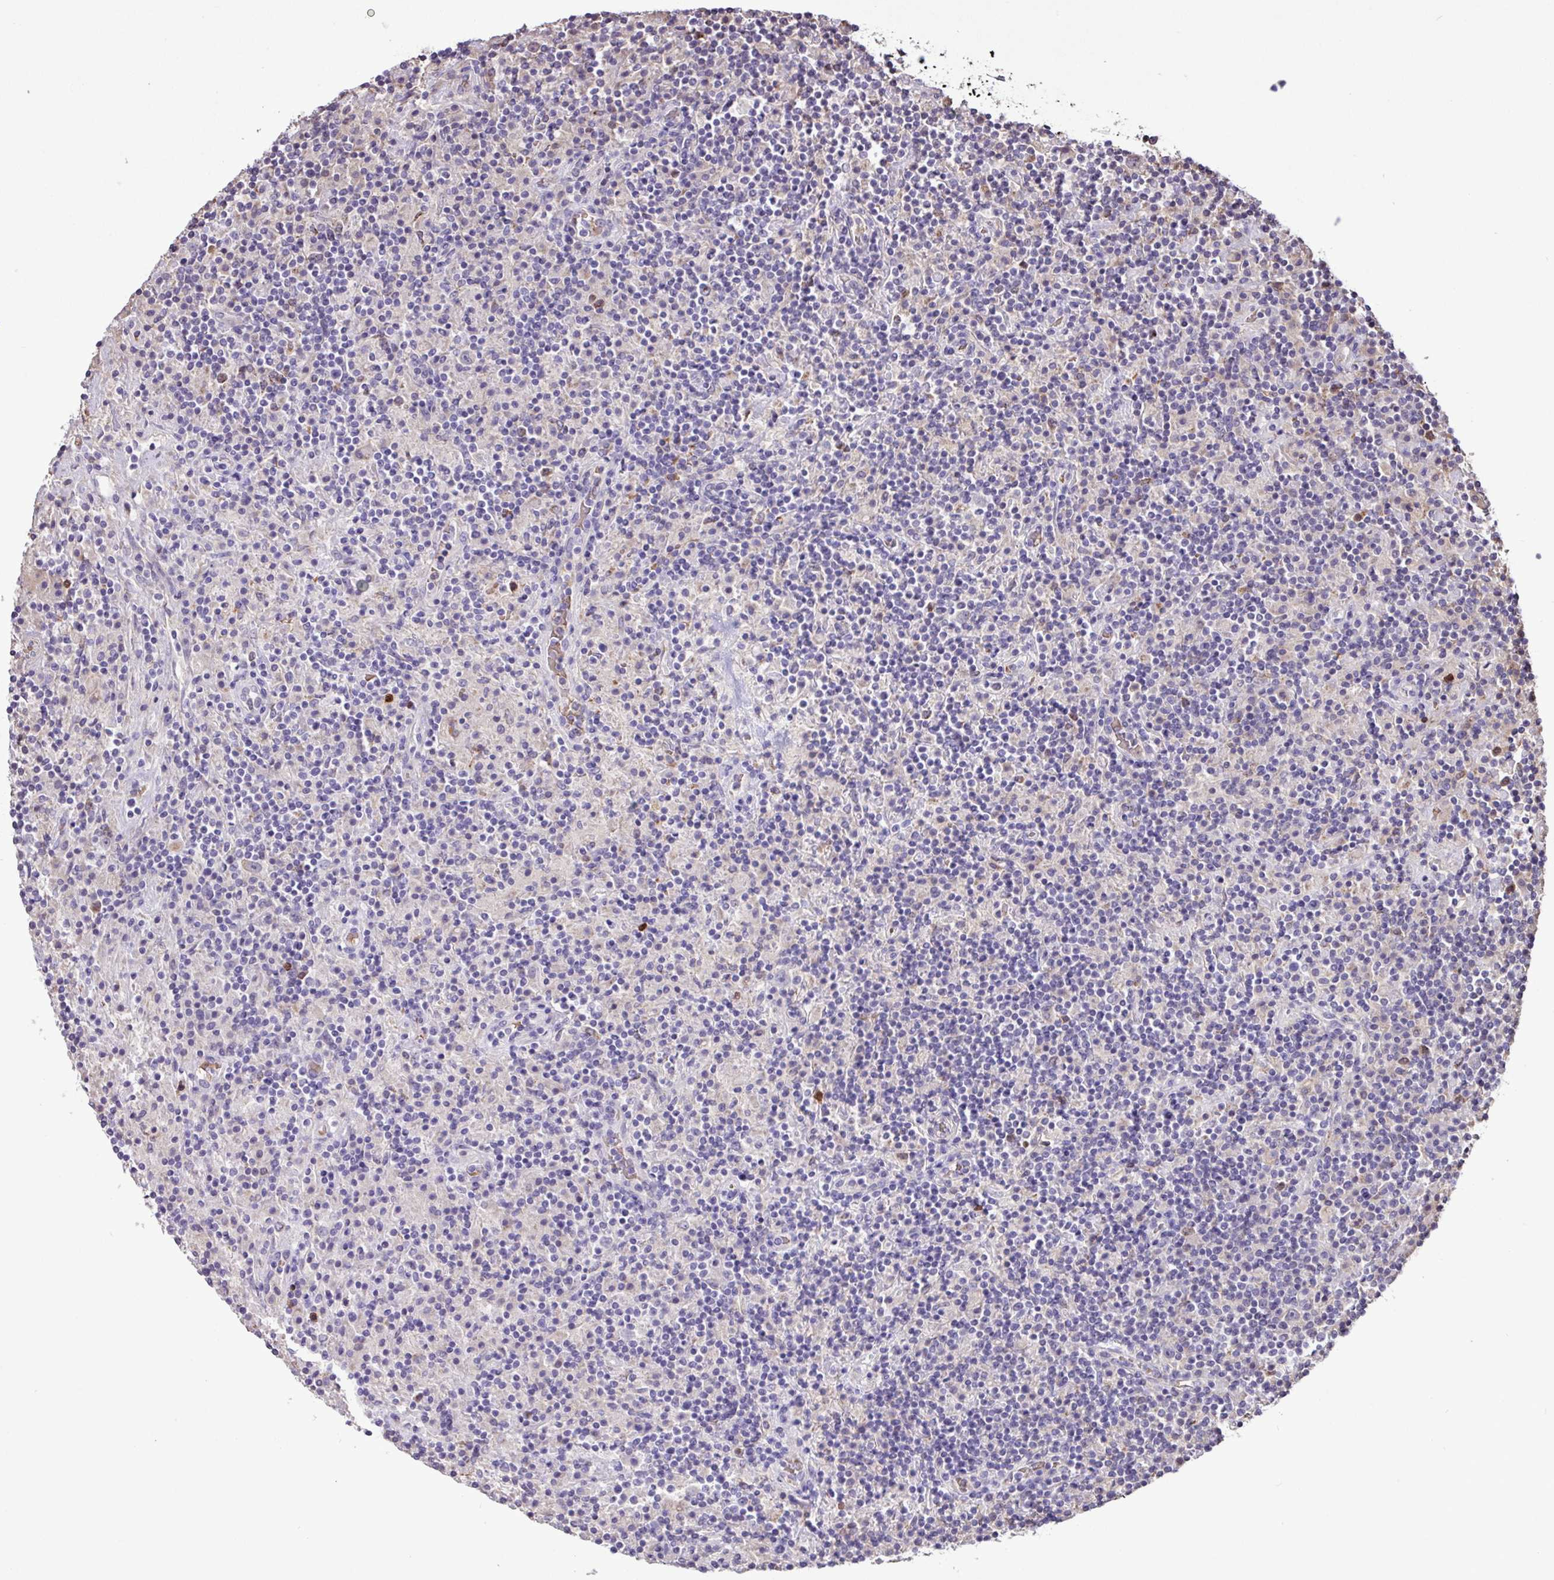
{"staining": {"intensity": "negative", "quantity": "none", "location": "none"}, "tissue": "lymphoma", "cell_type": "Tumor cells", "image_type": "cancer", "snomed": [{"axis": "morphology", "description": "Hodgkin's disease, NOS"}, {"axis": "topography", "description": "Lymph node"}], "caption": "Immunohistochemical staining of human lymphoma demonstrates no significant positivity in tumor cells.", "gene": "CHST11", "patient": {"sex": "male", "age": 70}}